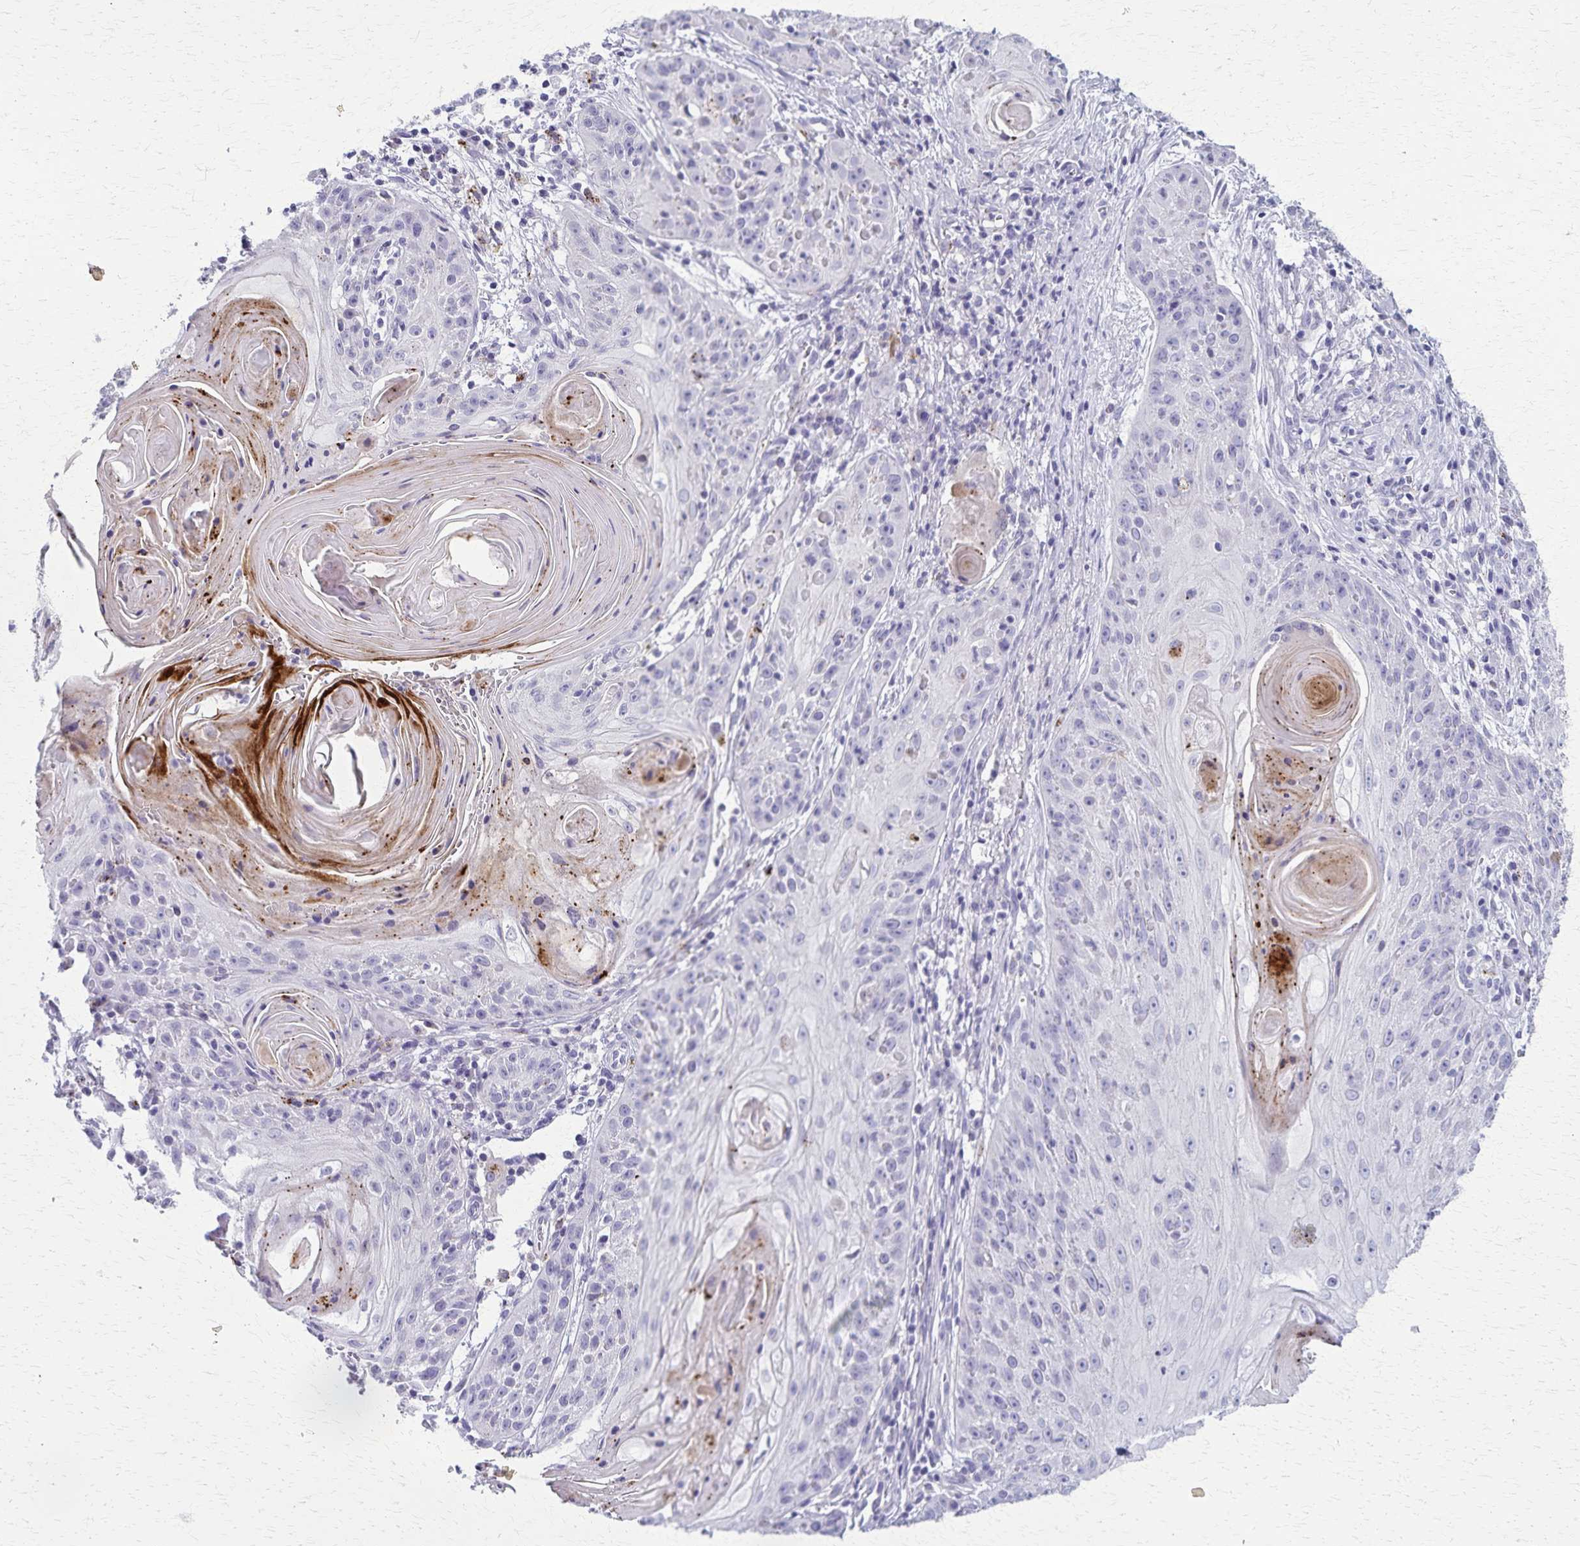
{"staining": {"intensity": "negative", "quantity": "none", "location": "none"}, "tissue": "skin cancer", "cell_type": "Tumor cells", "image_type": "cancer", "snomed": [{"axis": "morphology", "description": "Squamous cell carcinoma, NOS"}, {"axis": "topography", "description": "Skin"}, {"axis": "topography", "description": "Vulva"}], "caption": "Tumor cells show no significant staining in squamous cell carcinoma (skin).", "gene": "TMEM60", "patient": {"sex": "female", "age": 76}}